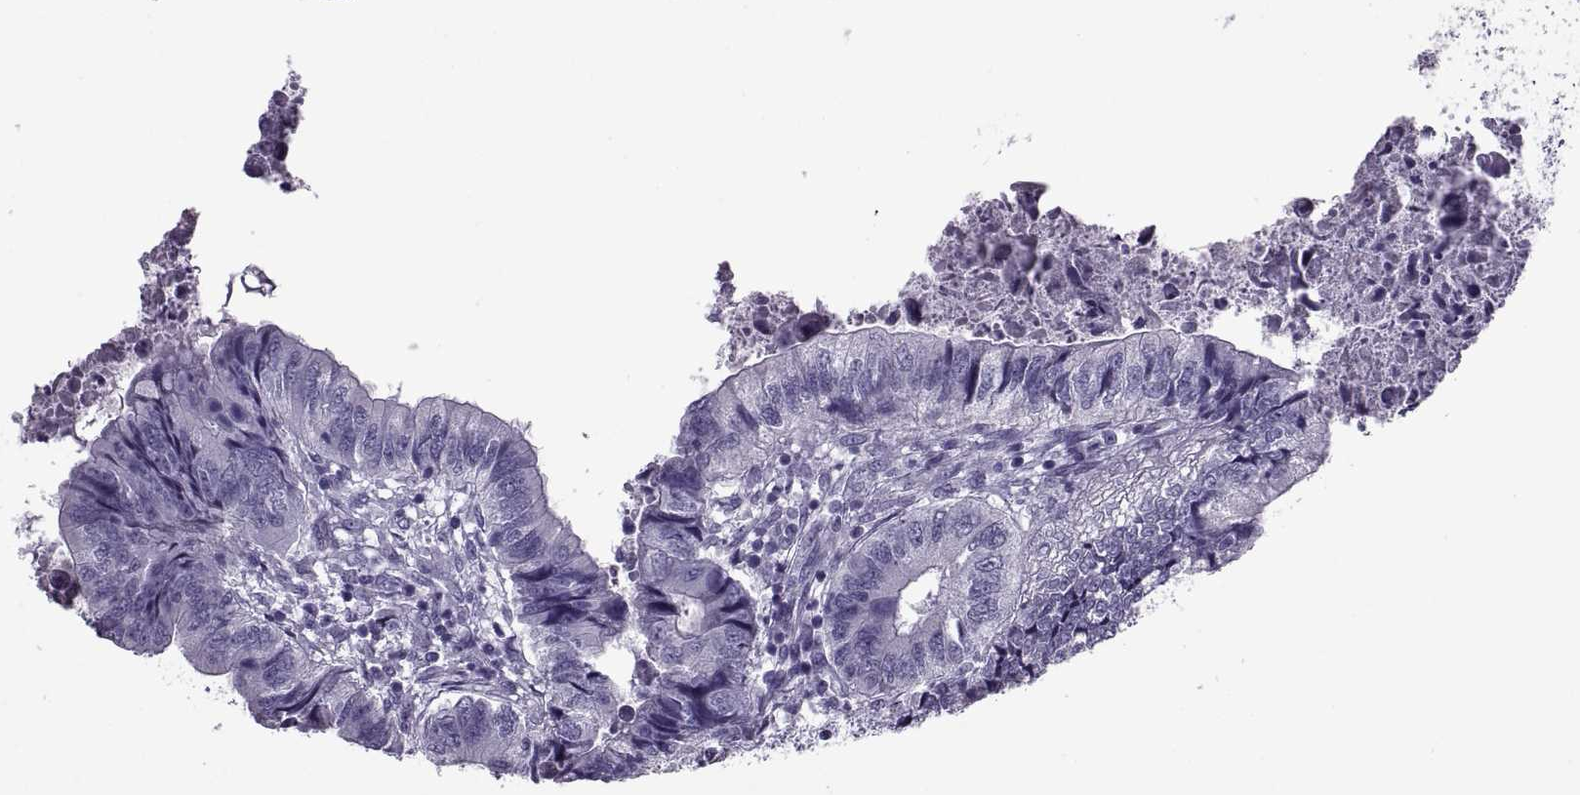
{"staining": {"intensity": "negative", "quantity": "none", "location": "none"}, "tissue": "colorectal cancer", "cell_type": "Tumor cells", "image_type": "cancer", "snomed": [{"axis": "morphology", "description": "Adenocarcinoma, NOS"}, {"axis": "topography", "description": "Colon"}], "caption": "DAB immunohistochemical staining of colorectal cancer (adenocarcinoma) reveals no significant positivity in tumor cells. (Brightfield microscopy of DAB (3,3'-diaminobenzidine) IHC at high magnification).", "gene": "RLBP1", "patient": {"sex": "male", "age": 53}}